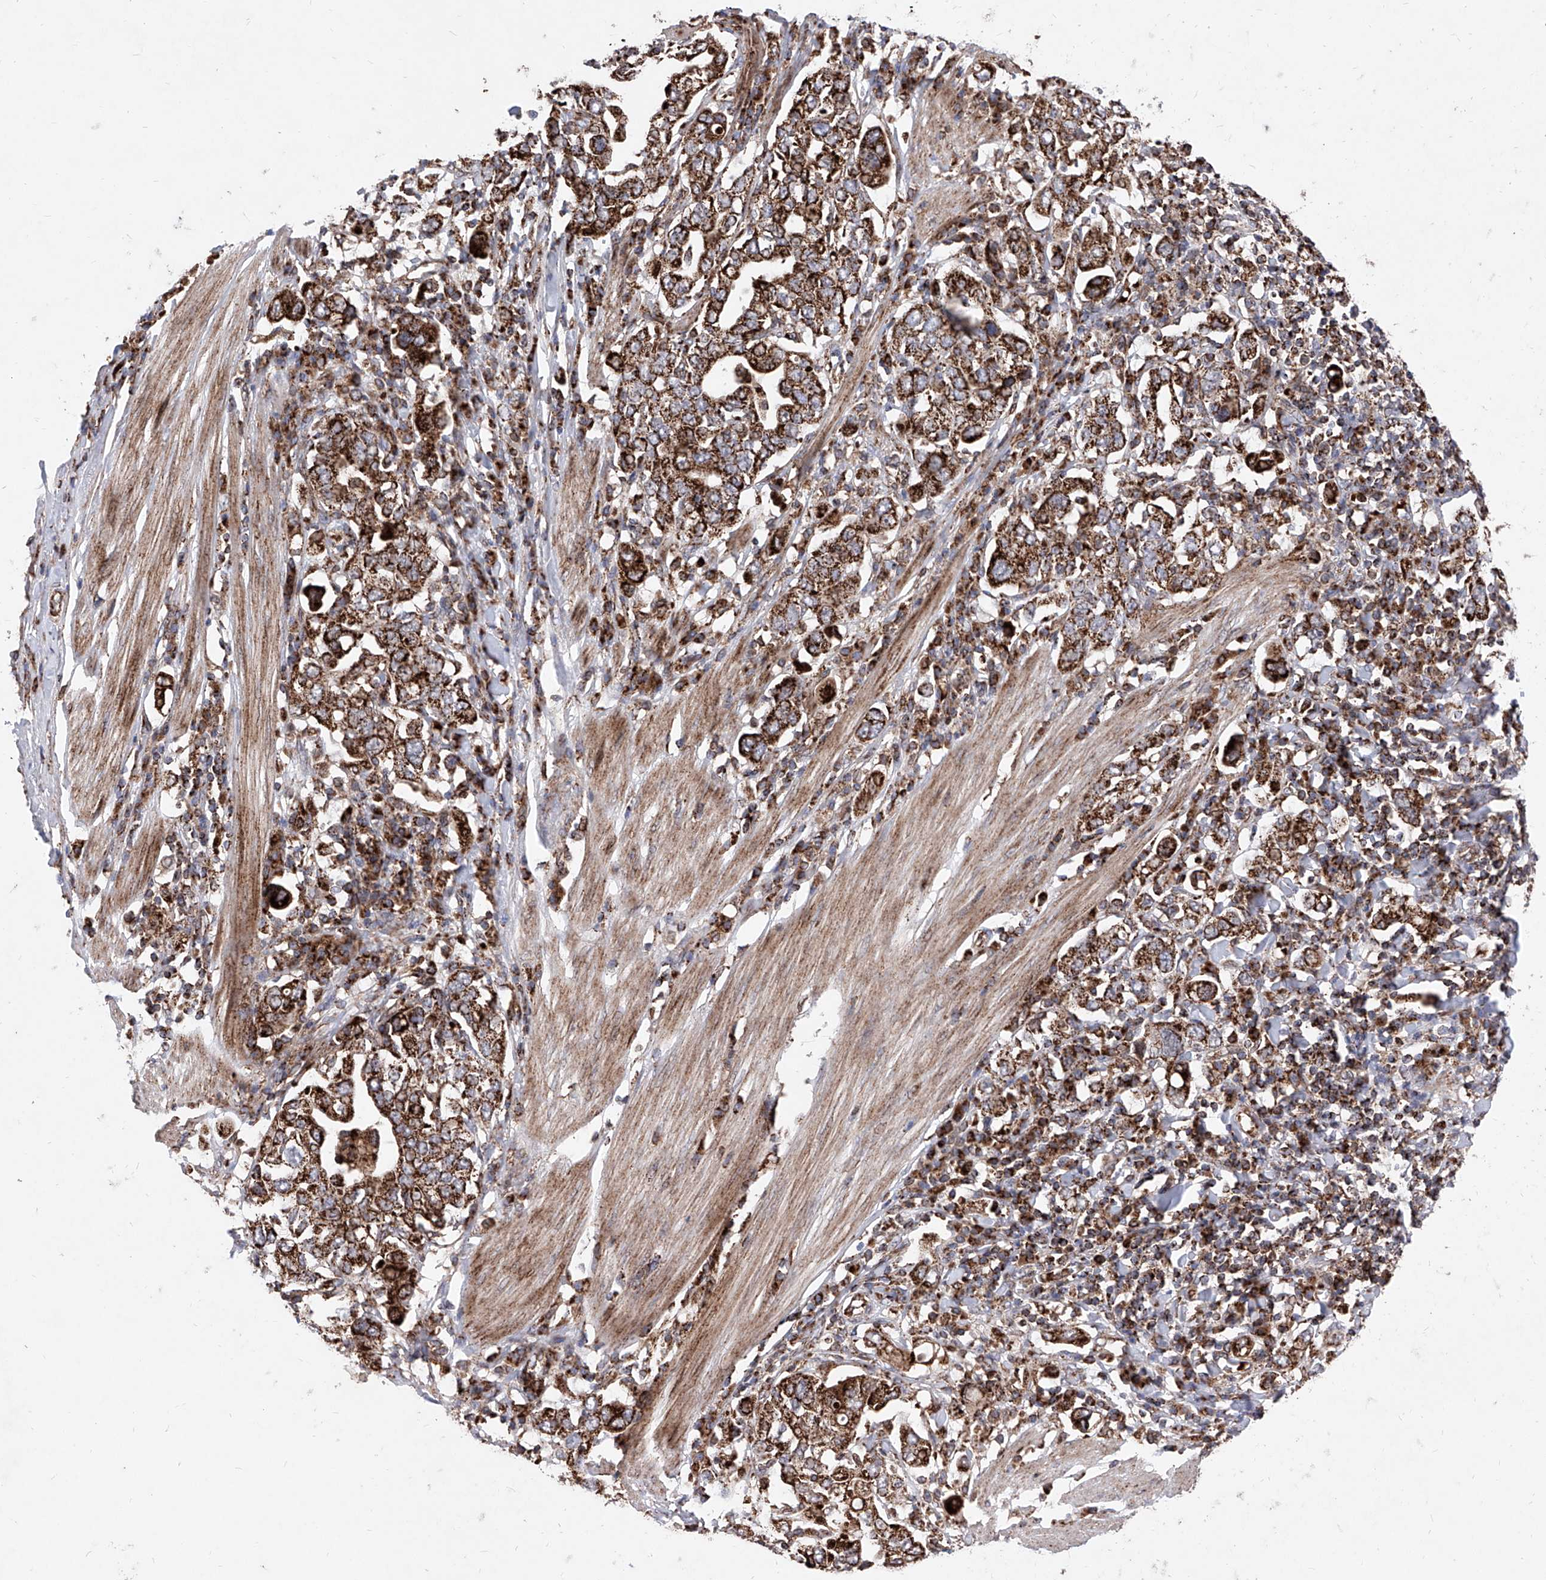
{"staining": {"intensity": "strong", "quantity": ">75%", "location": "cytoplasmic/membranous"}, "tissue": "stomach cancer", "cell_type": "Tumor cells", "image_type": "cancer", "snomed": [{"axis": "morphology", "description": "Adenocarcinoma, NOS"}, {"axis": "topography", "description": "Stomach, upper"}], "caption": "Immunohistochemical staining of human stomach cancer (adenocarcinoma) exhibits strong cytoplasmic/membranous protein expression in about >75% of tumor cells. Immunohistochemistry stains the protein in brown and the nuclei are stained blue.", "gene": "SEMA6A", "patient": {"sex": "male", "age": 62}}